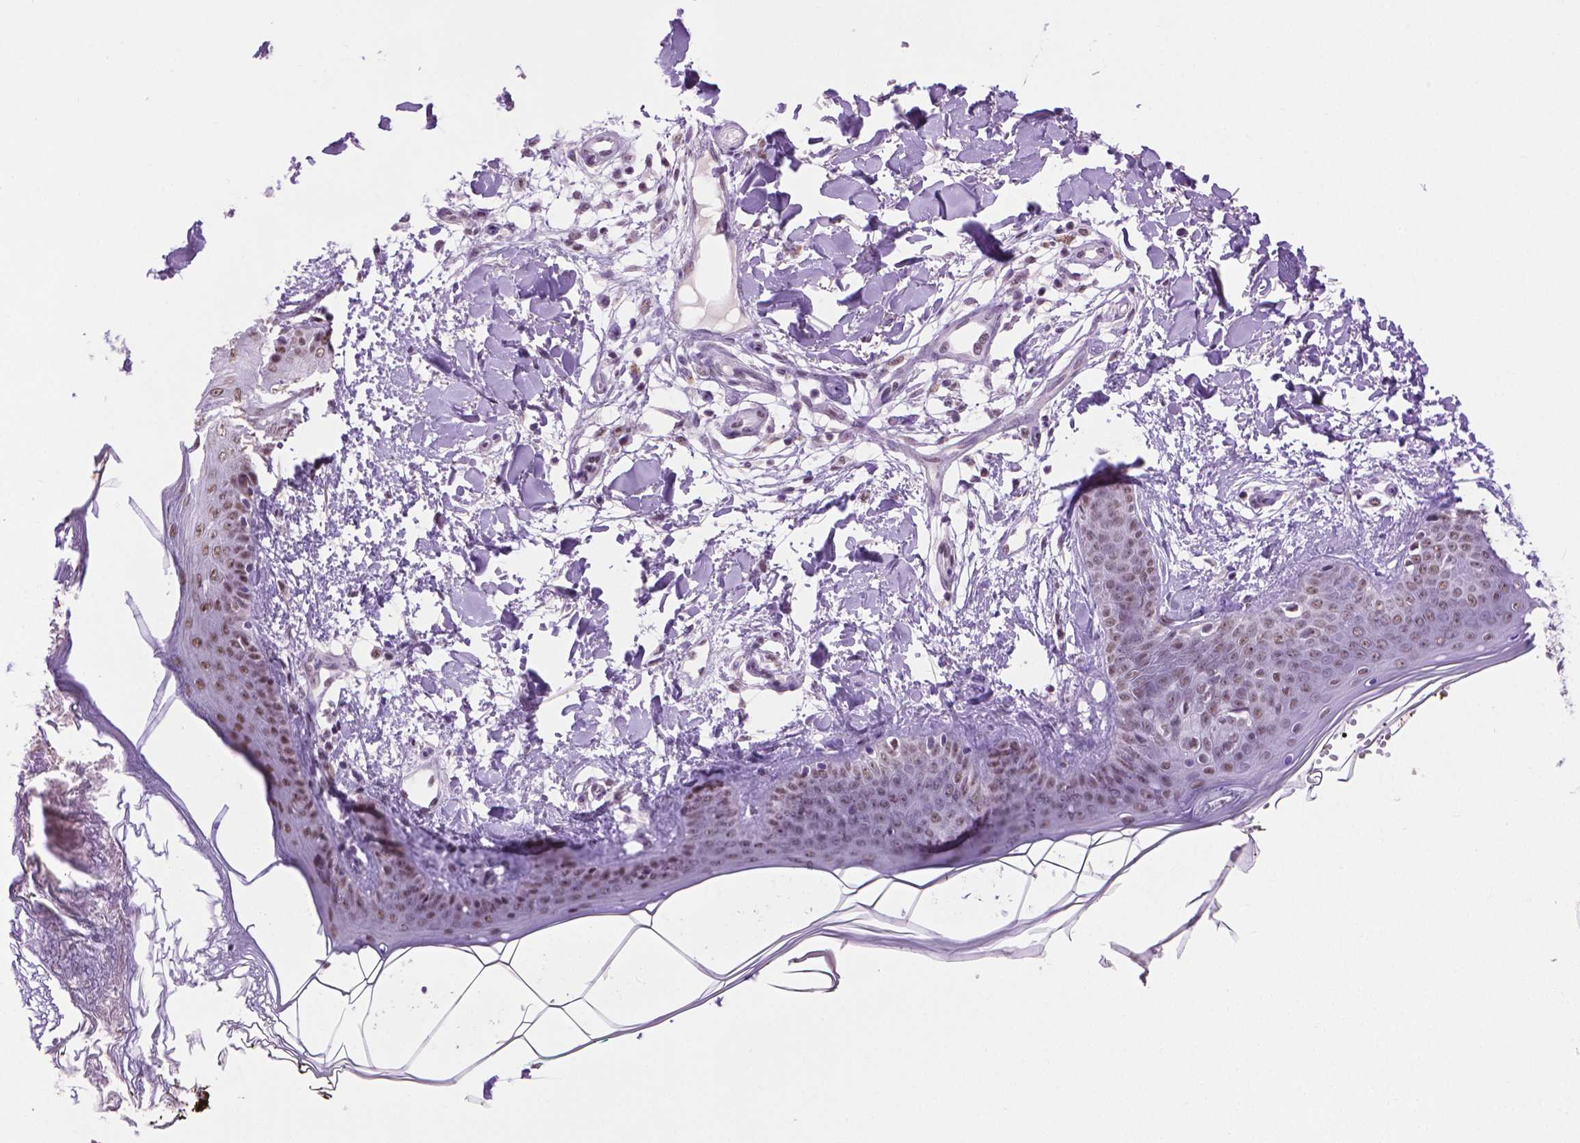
{"staining": {"intensity": "weak", "quantity": "<25%", "location": "nuclear"}, "tissue": "skin", "cell_type": "Fibroblasts", "image_type": "normal", "snomed": [{"axis": "morphology", "description": "Normal tissue, NOS"}, {"axis": "topography", "description": "Skin"}], "caption": "Immunohistochemical staining of benign skin displays no significant expression in fibroblasts.", "gene": "ABI2", "patient": {"sex": "female", "age": 34}}